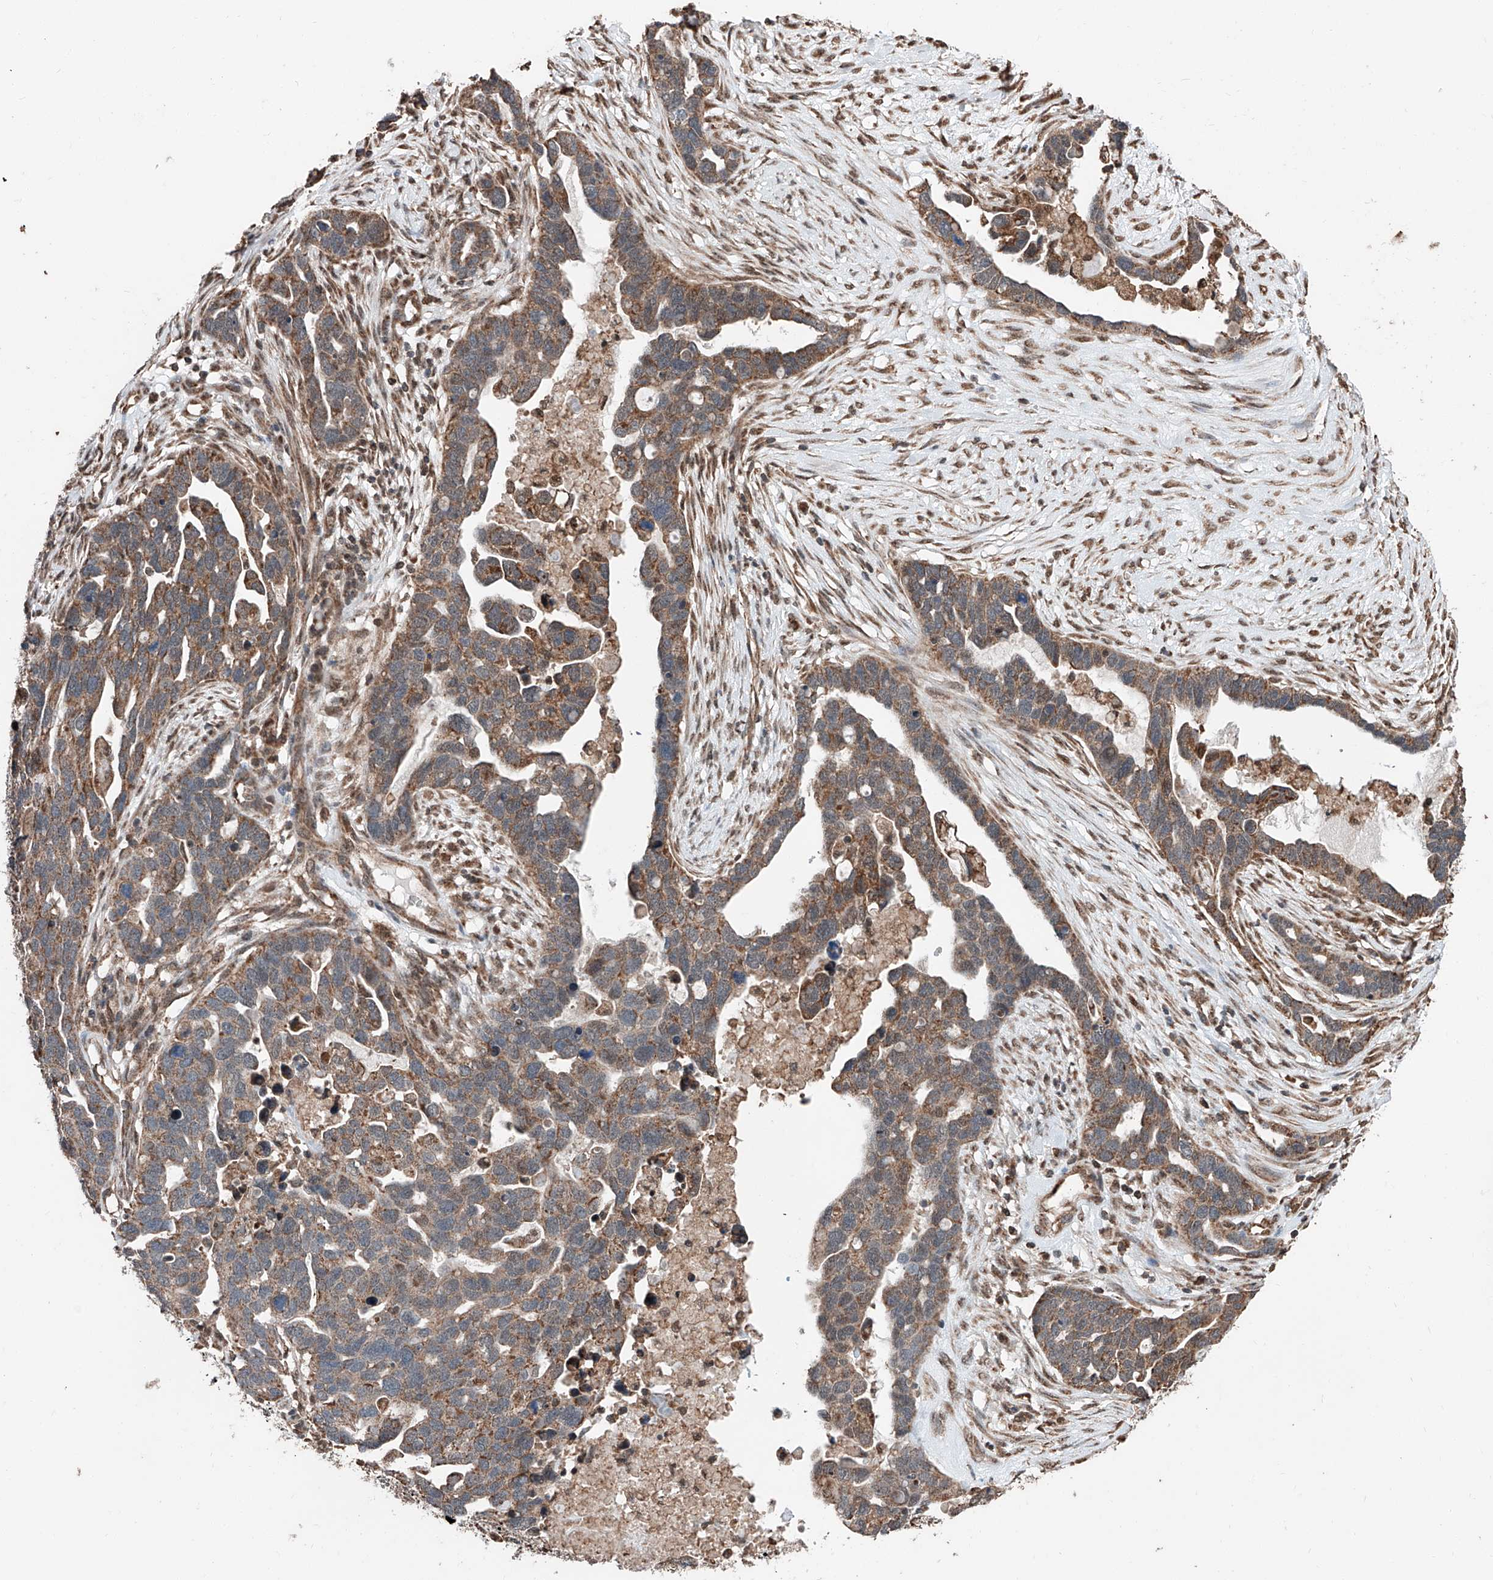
{"staining": {"intensity": "moderate", "quantity": ">75%", "location": "cytoplasmic/membranous"}, "tissue": "ovarian cancer", "cell_type": "Tumor cells", "image_type": "cancer", "snomed": [{"axis": "morphology", "description": "Cystadenocarcinoma, serous, NOS"}, {"axis": "topography", "description": "Ovary"}], "caption": "Human serous cystadenocarcinoma (ovarian) stained with a protein marker exhibits moderate staining in tumor cells.", "gene": "ZNF445", "patient": {"sex": "female", "age": 54}}